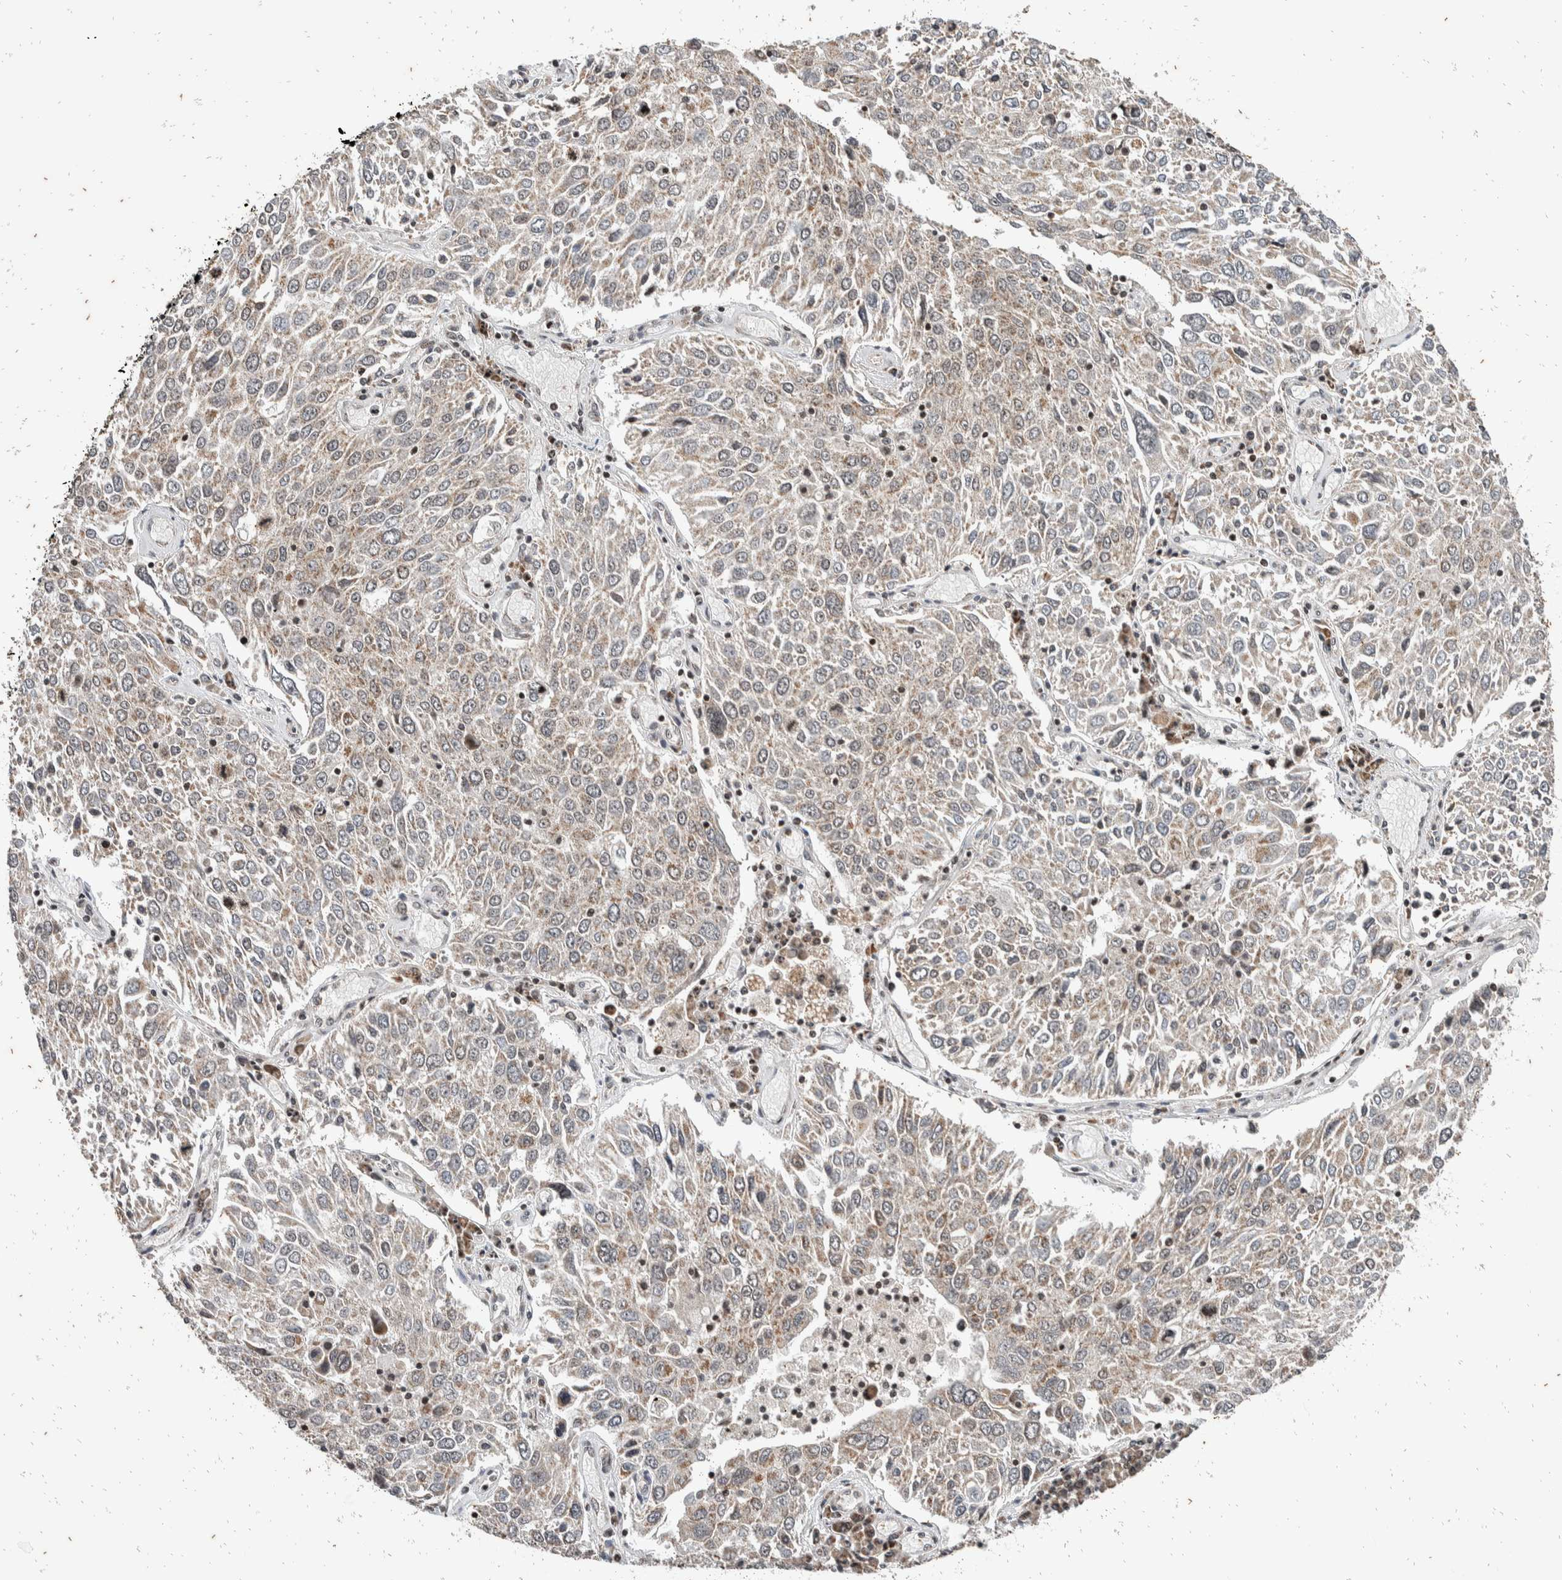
{"staining": {"intensity": "weak", "quantity": "25%-75%", "location": "cytoplasmic/membranous"}, "tissue": "lung cancer", "cell_type": "Tumor cells", "image_type": "cancer", "snomed": [{"axis": "morphology", "description": "Squamous cell carcinoma, NOS"}, {"axis": "topography", "description": "Lung"}], "caption": "Weak cytoplasmic/membranous positivity for a protein is appreciated in approximately 25%-75% of tumor cells of lung cancer (squamous cell carcinoma) using IHC.", "gene": "ATXN7L1", "patient": {"sex": "male", "age": 65}}